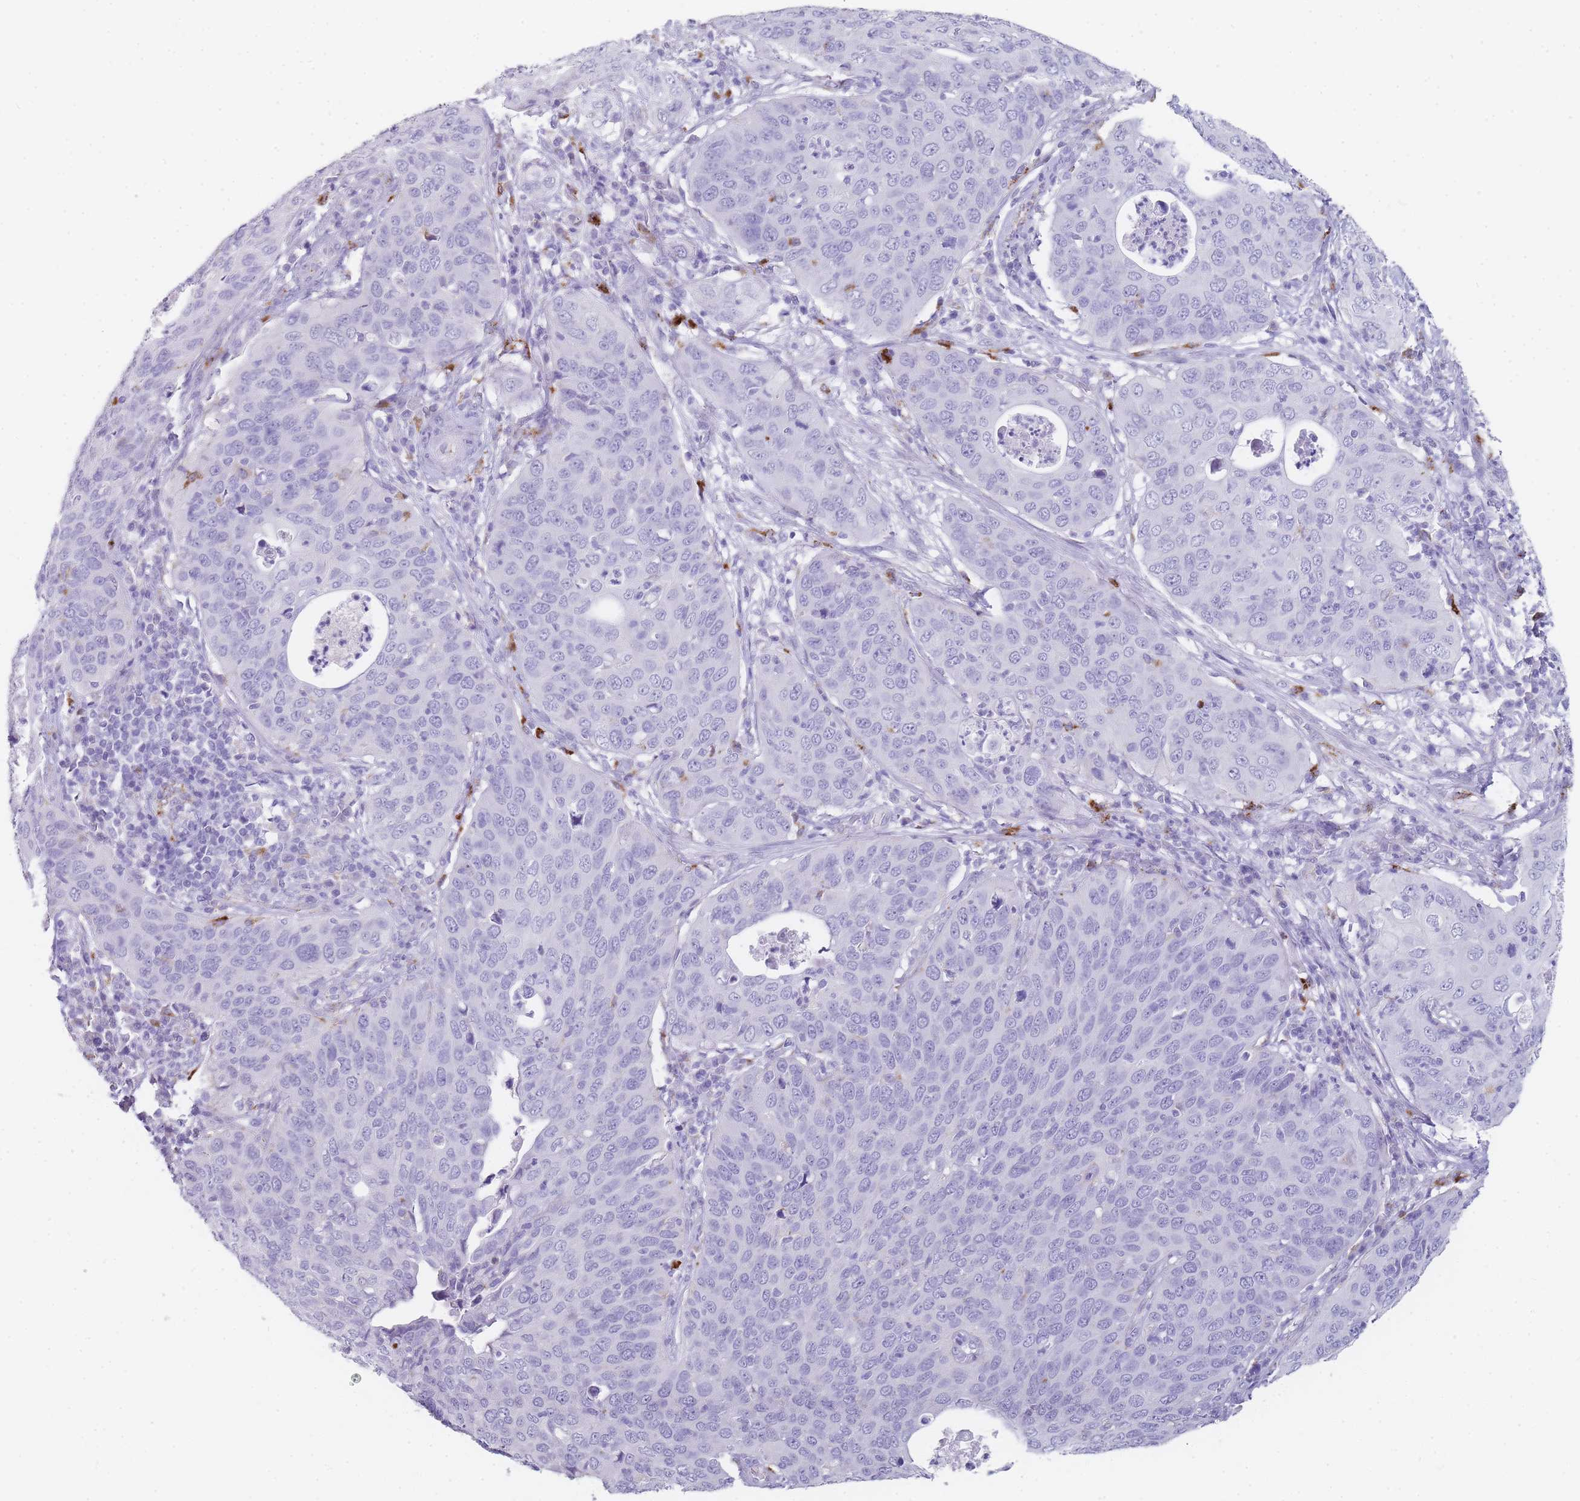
{"staining": {"intensity": "negative", "quantity": "none", "location": "none"}, "tissue": "cervical cancer", "cell_type": "Tumor cells", "image_type": "cancer", "snomed": [{"axis": "morphology", "description": "Squamous cell carcinoma, NOS"}, {"axis": "topography", "description": "Cervix"}], "caption": "This is an immunohistochemistry (IHC) histopathology image of human cervical squamous cell carcinoma. There is no expression in tumor cells.", "gene": "RHO", "patient": {"sex": "female", "age": 36}}